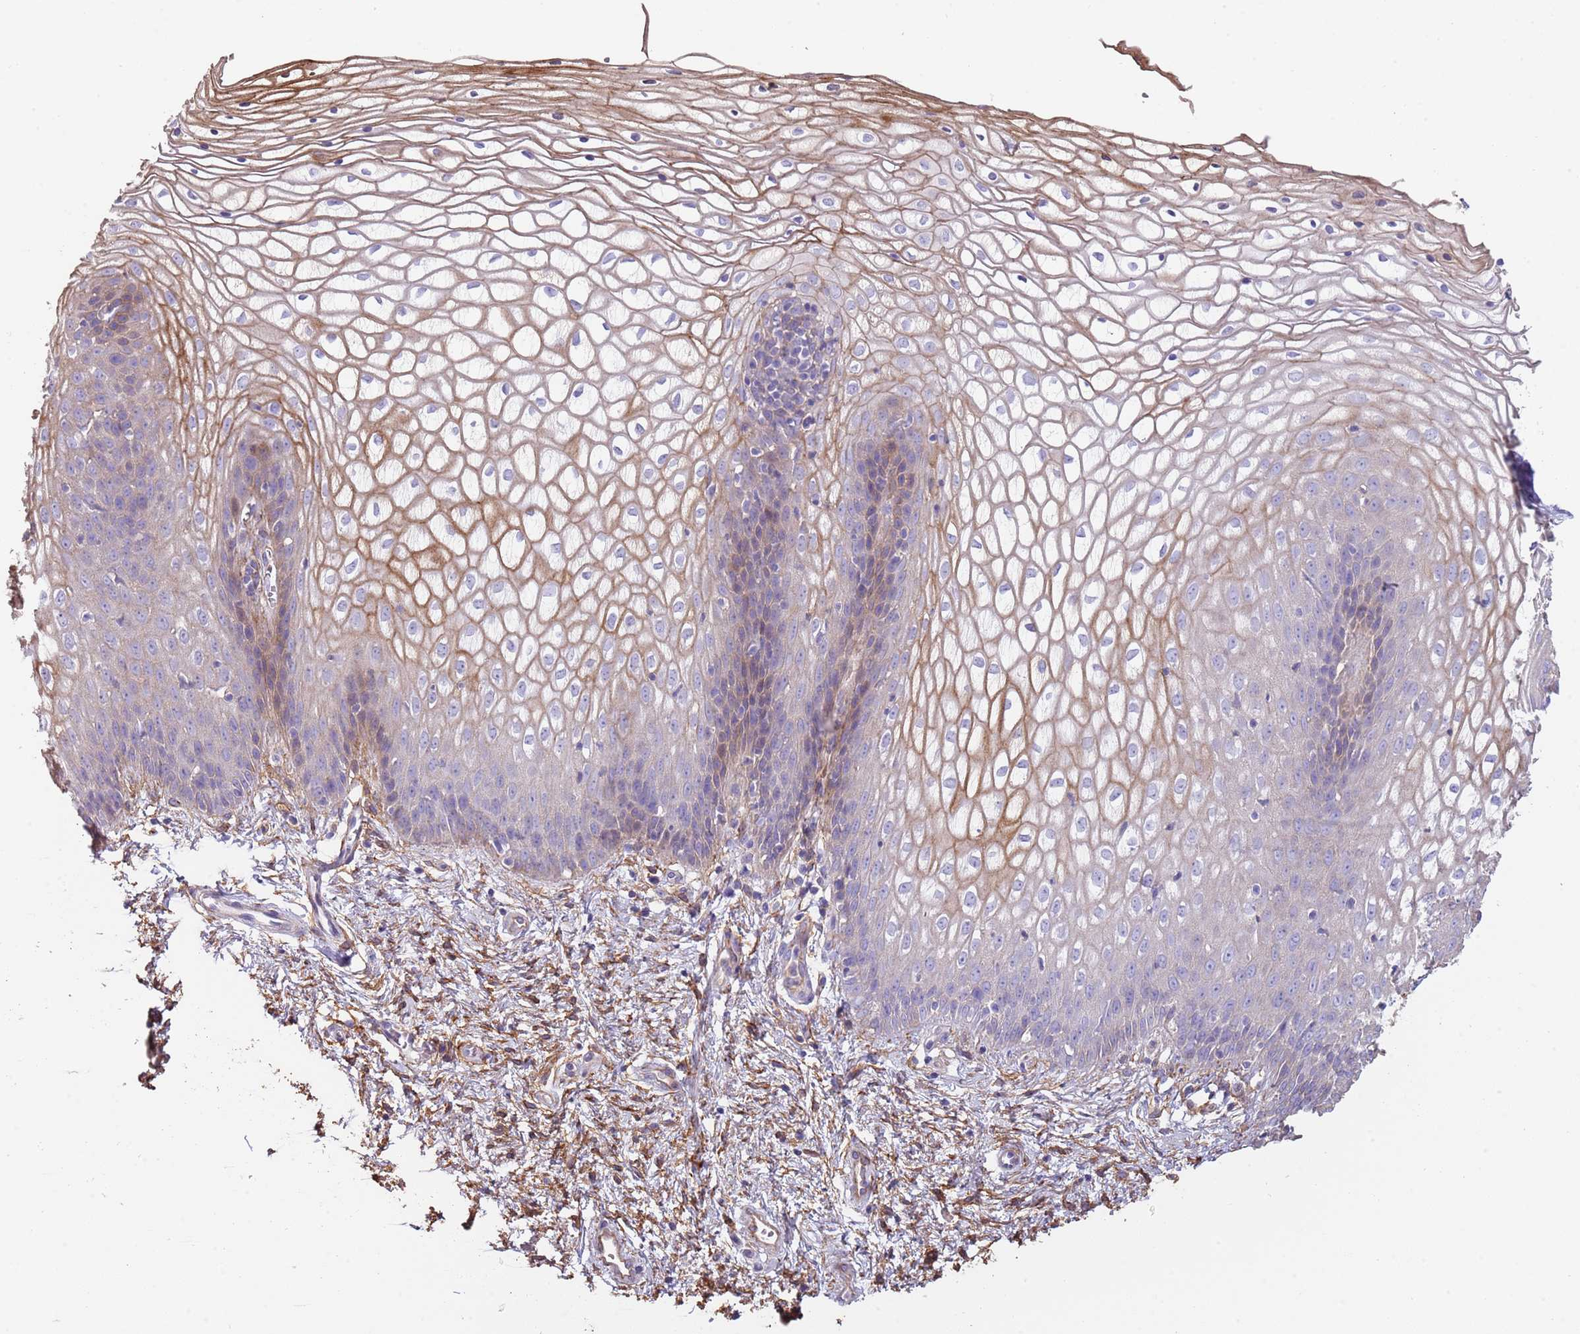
{"staining": {"intensity": "moderate", "quantity": "<25%", "location": "cytoplasmic/membranous"}, "tissue": "vagina", "cell_type": "Squamous epithelial cells", "image_type": "normal", "snomed": [{"axis": "morphology", "description": "Normal tissue, NOS"}, {"axis": "topography", "description": "Vagina"}], "caption": "Squamous epithelial cells display low levels of moderate cytoplasmic/membranous staining in approximately <25% of cells in normal vagina.", "gene": "ENSG00000271254", "patient": {"sex": "female", "age": 34}}